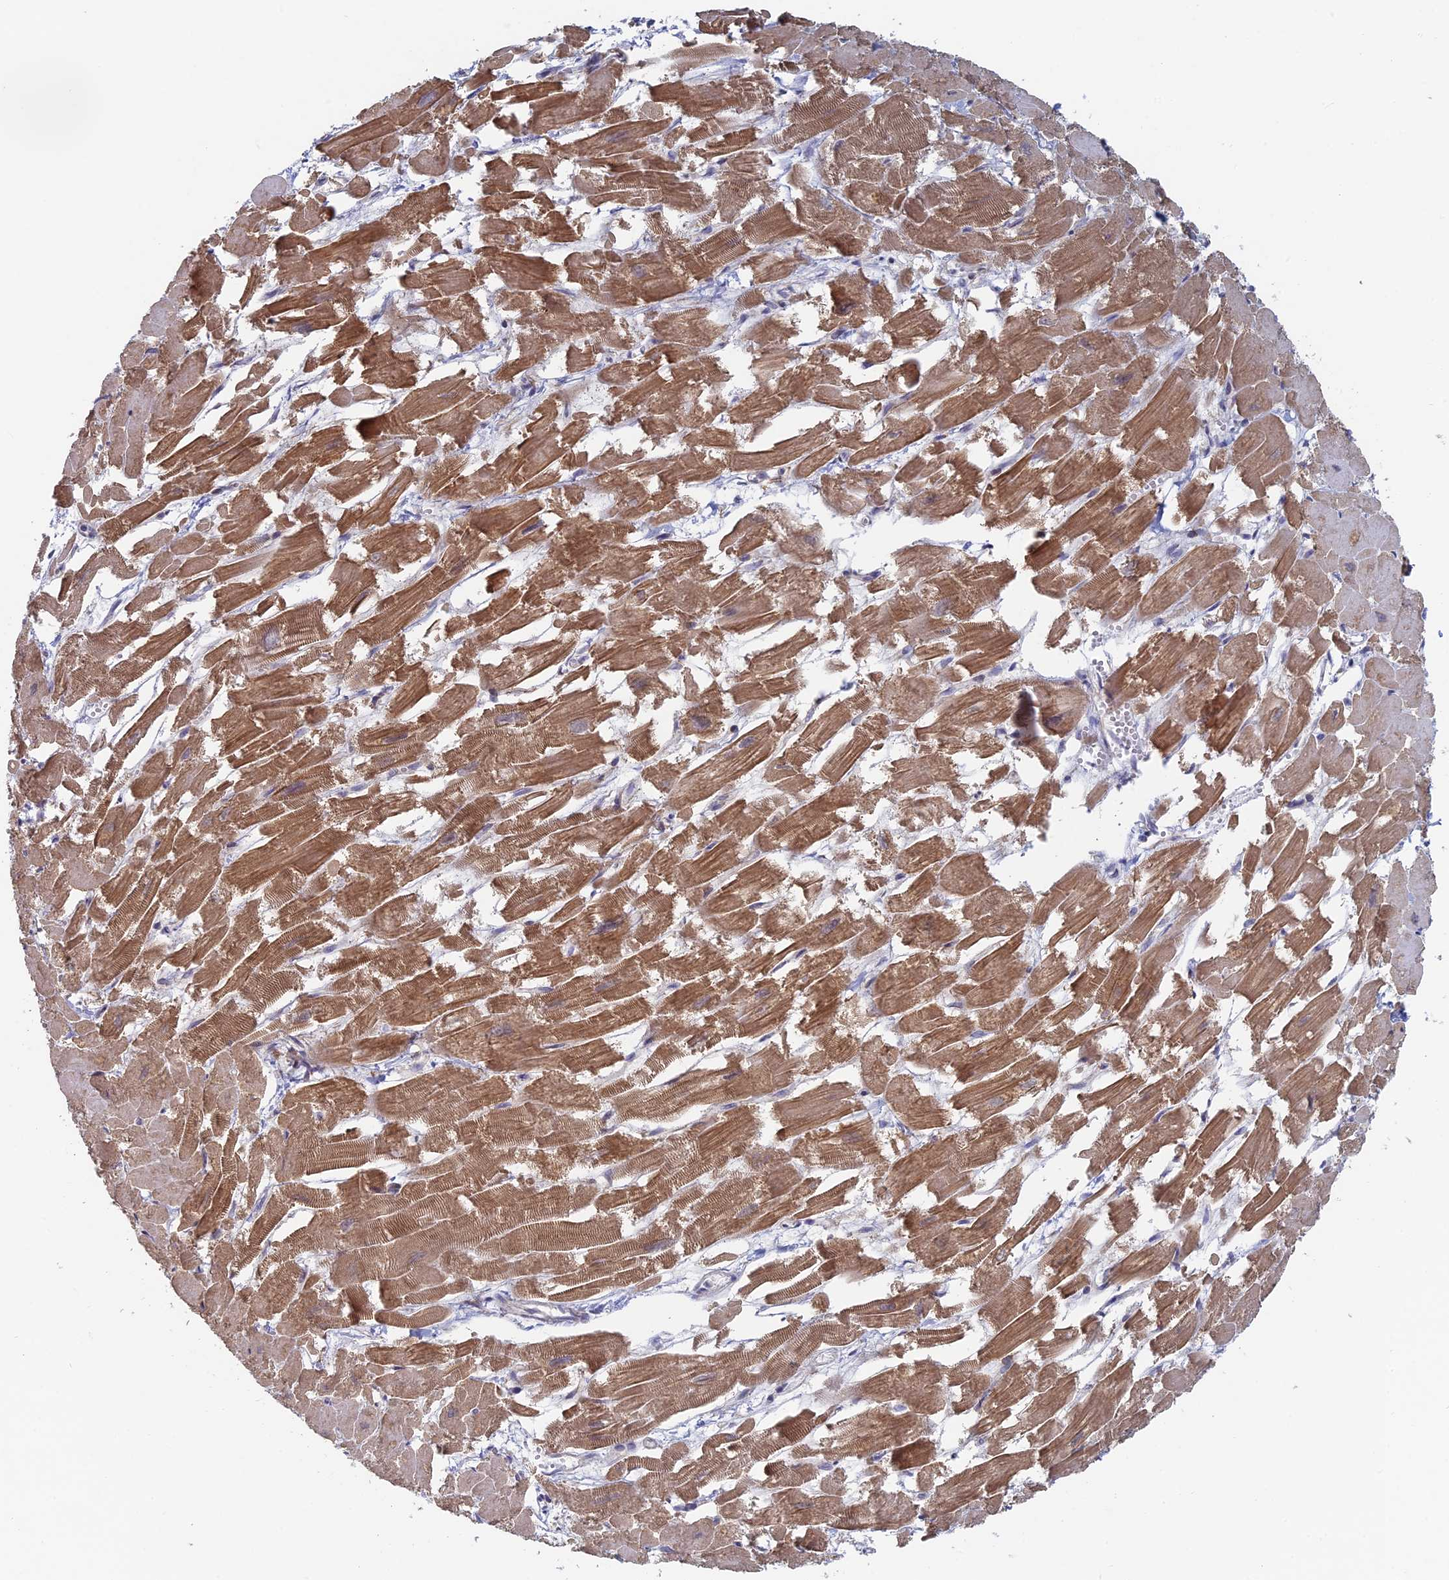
{"staining": {"intensity": "moderate", "quantity": ">75%", "location": "cytoplasmic/membranous"}, "tissue": "heart muscle", "cell_type": "Cardiomyocytes", "image_type": "normal", "snomed": [{"axis": "morphology", "description": "Normal tissue, NOS"}, {"axis": "topography", "description": "Heart"}], "caption": "This is a micrograph of immunohistochemistry (IHC) staining of benign heart muscle, which shows moderate expression in the cytoplasmic/membranous of cardiomyocytes.", "gene": "TBC1D30", "patient": {"sex": "male", "age": 54}}